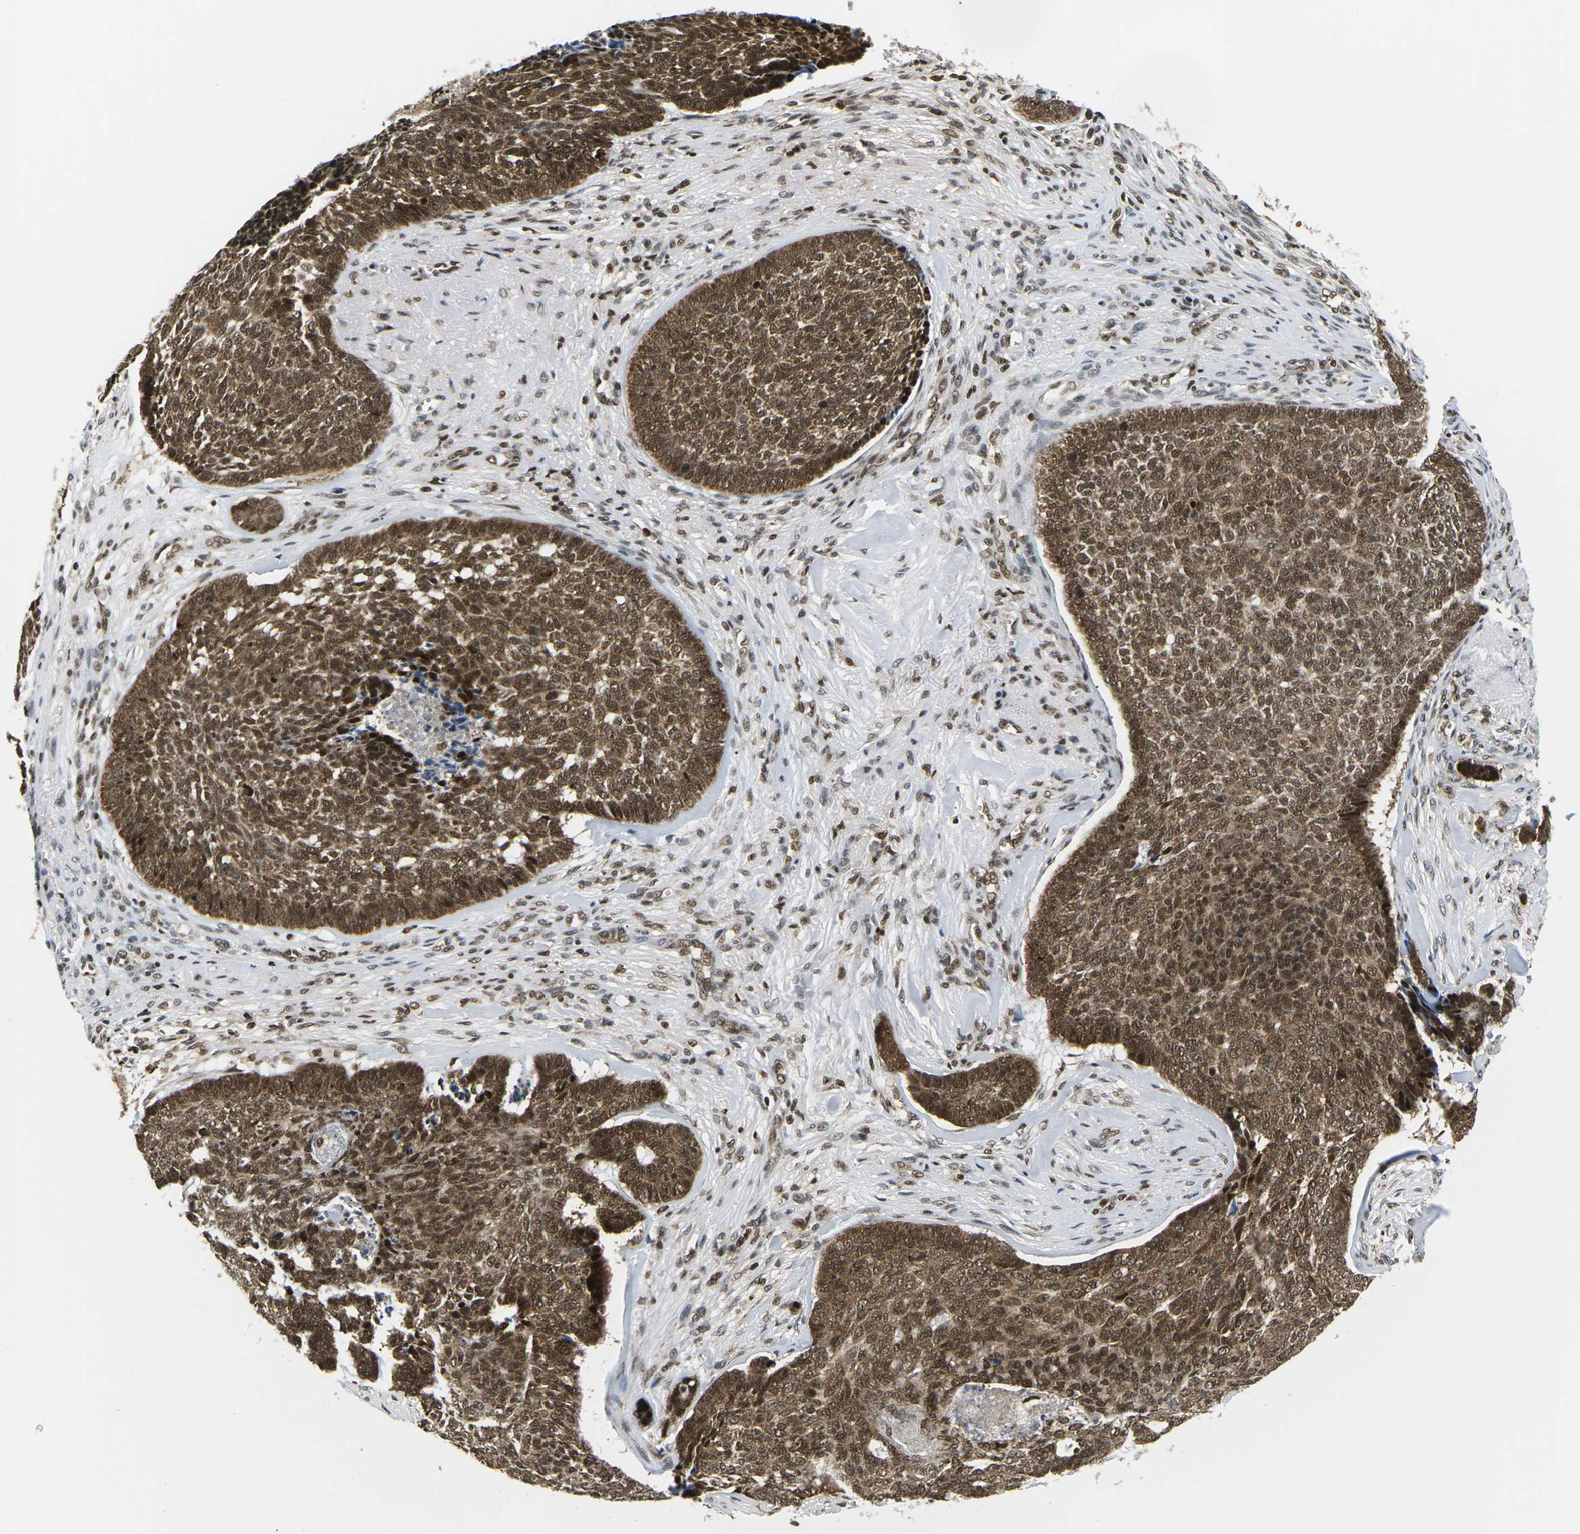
{"staining": {"intensity": "strong", "quantity": ">75%", "location": "cytoplasmic/membranous,nuclear"}, "tissue": "skin cancer", "cell_type": "Tumor cells", "image_type": "cancer", "snomed": [{"axis": "morphology", "description": "Basal cell carcinoma"}, {"axis": "topography", "description": "Skin"}], "caption": "Tumor cells exhibit high levels of strong cytoplasmic/membranous and nuclear expression in about >75% of cells in skin cancer (basal cell carcinoma).", "gene": "CELF1", "patient": {"sex": "male", "age": 84}}